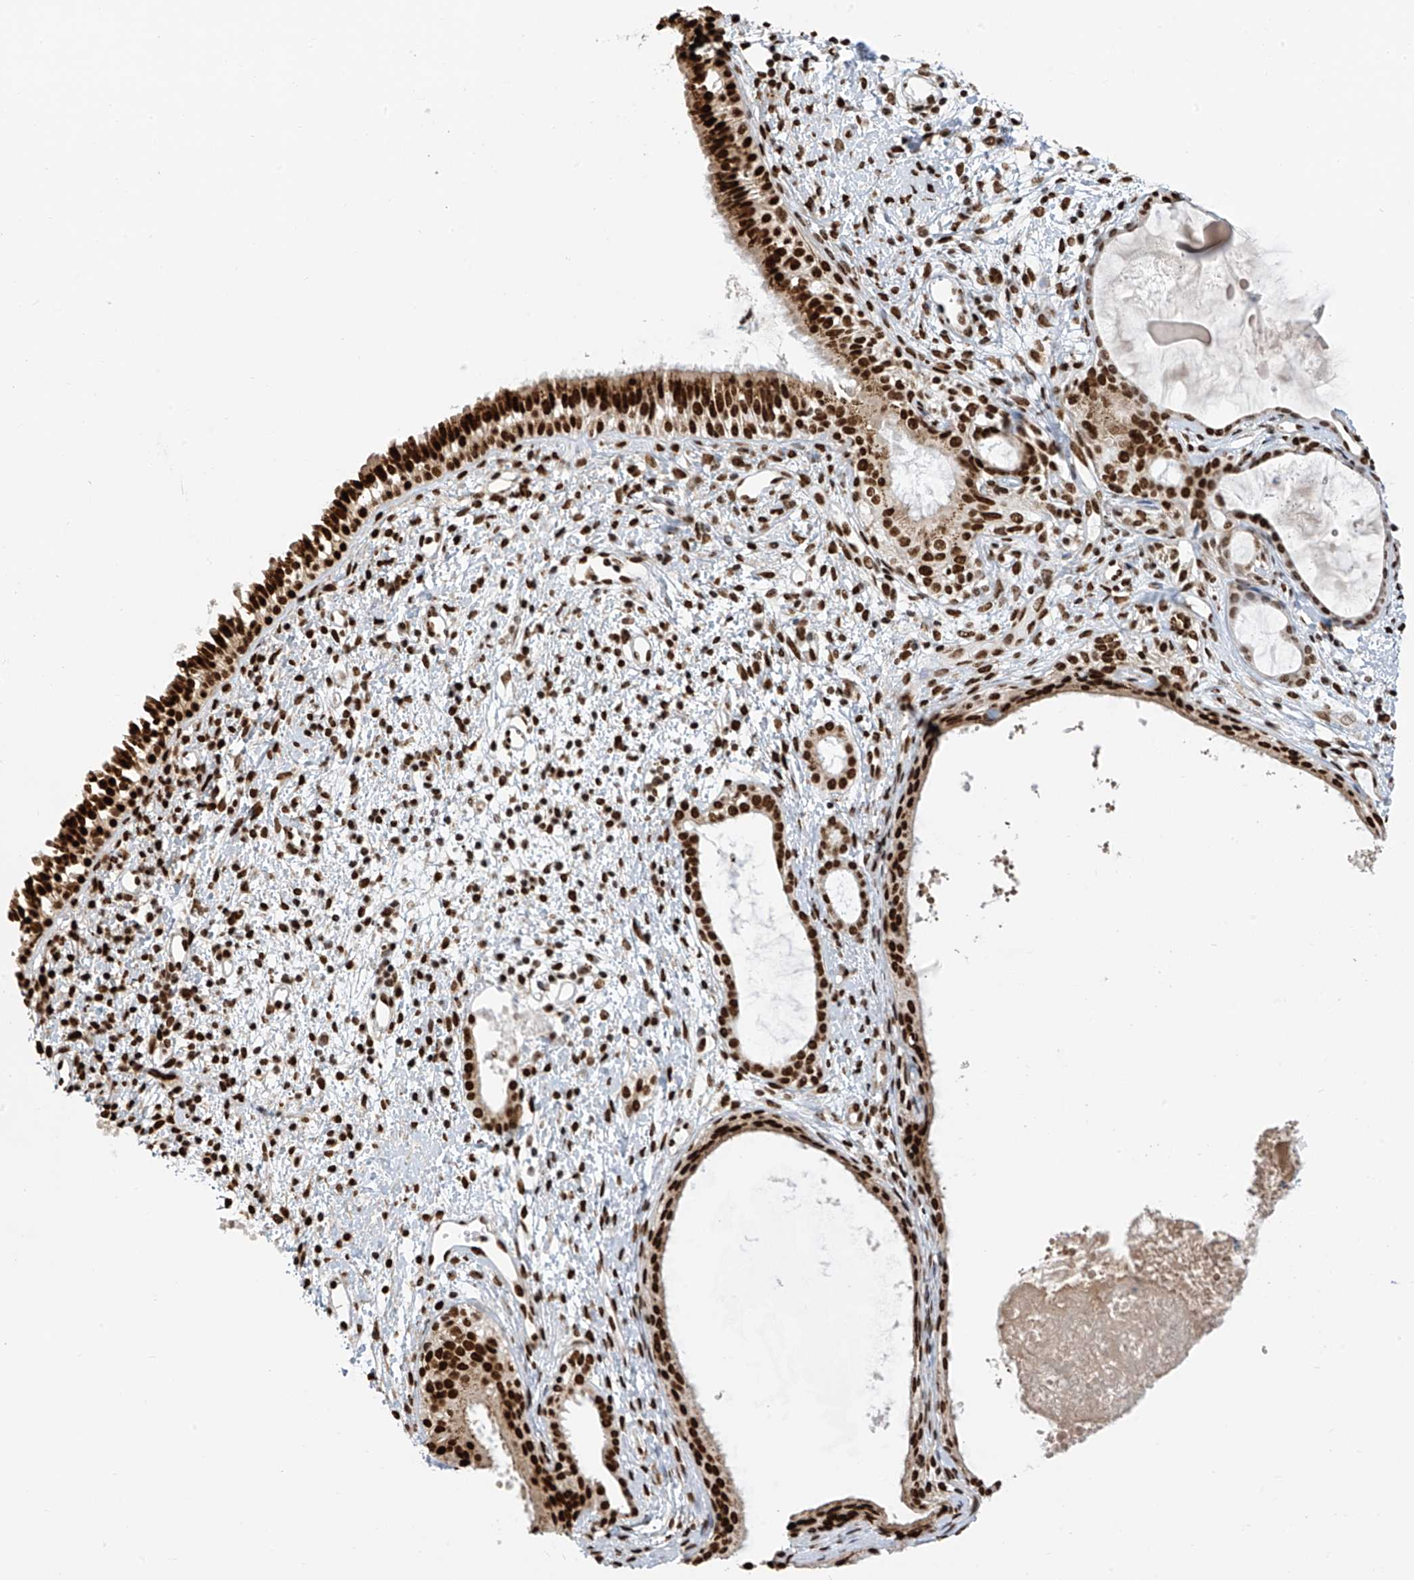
{"staining": {"intensity": "strong", "quantity": ">75%", "location": "cytoplasmic/membranous,nuclear"}, "tissue": "nasopharynx", "cell_type": "Respiratory epithelial cells", "image_type": "normal", "snomed": [{"axis": "morphology", "description": "Normal tissue, NOS"}, {"axis": "topography", "description": "Nasopharynx"}], "caption": "This is a micrograph of immunohistochemistry (IHC) staining of benign nasopharynx, which shows strong positivity in the cytoplasmic/membranous,nuclear of respiratory epithelial cells.", "gene": "APLF", "patient": {"sex": "male", "age": 22}}